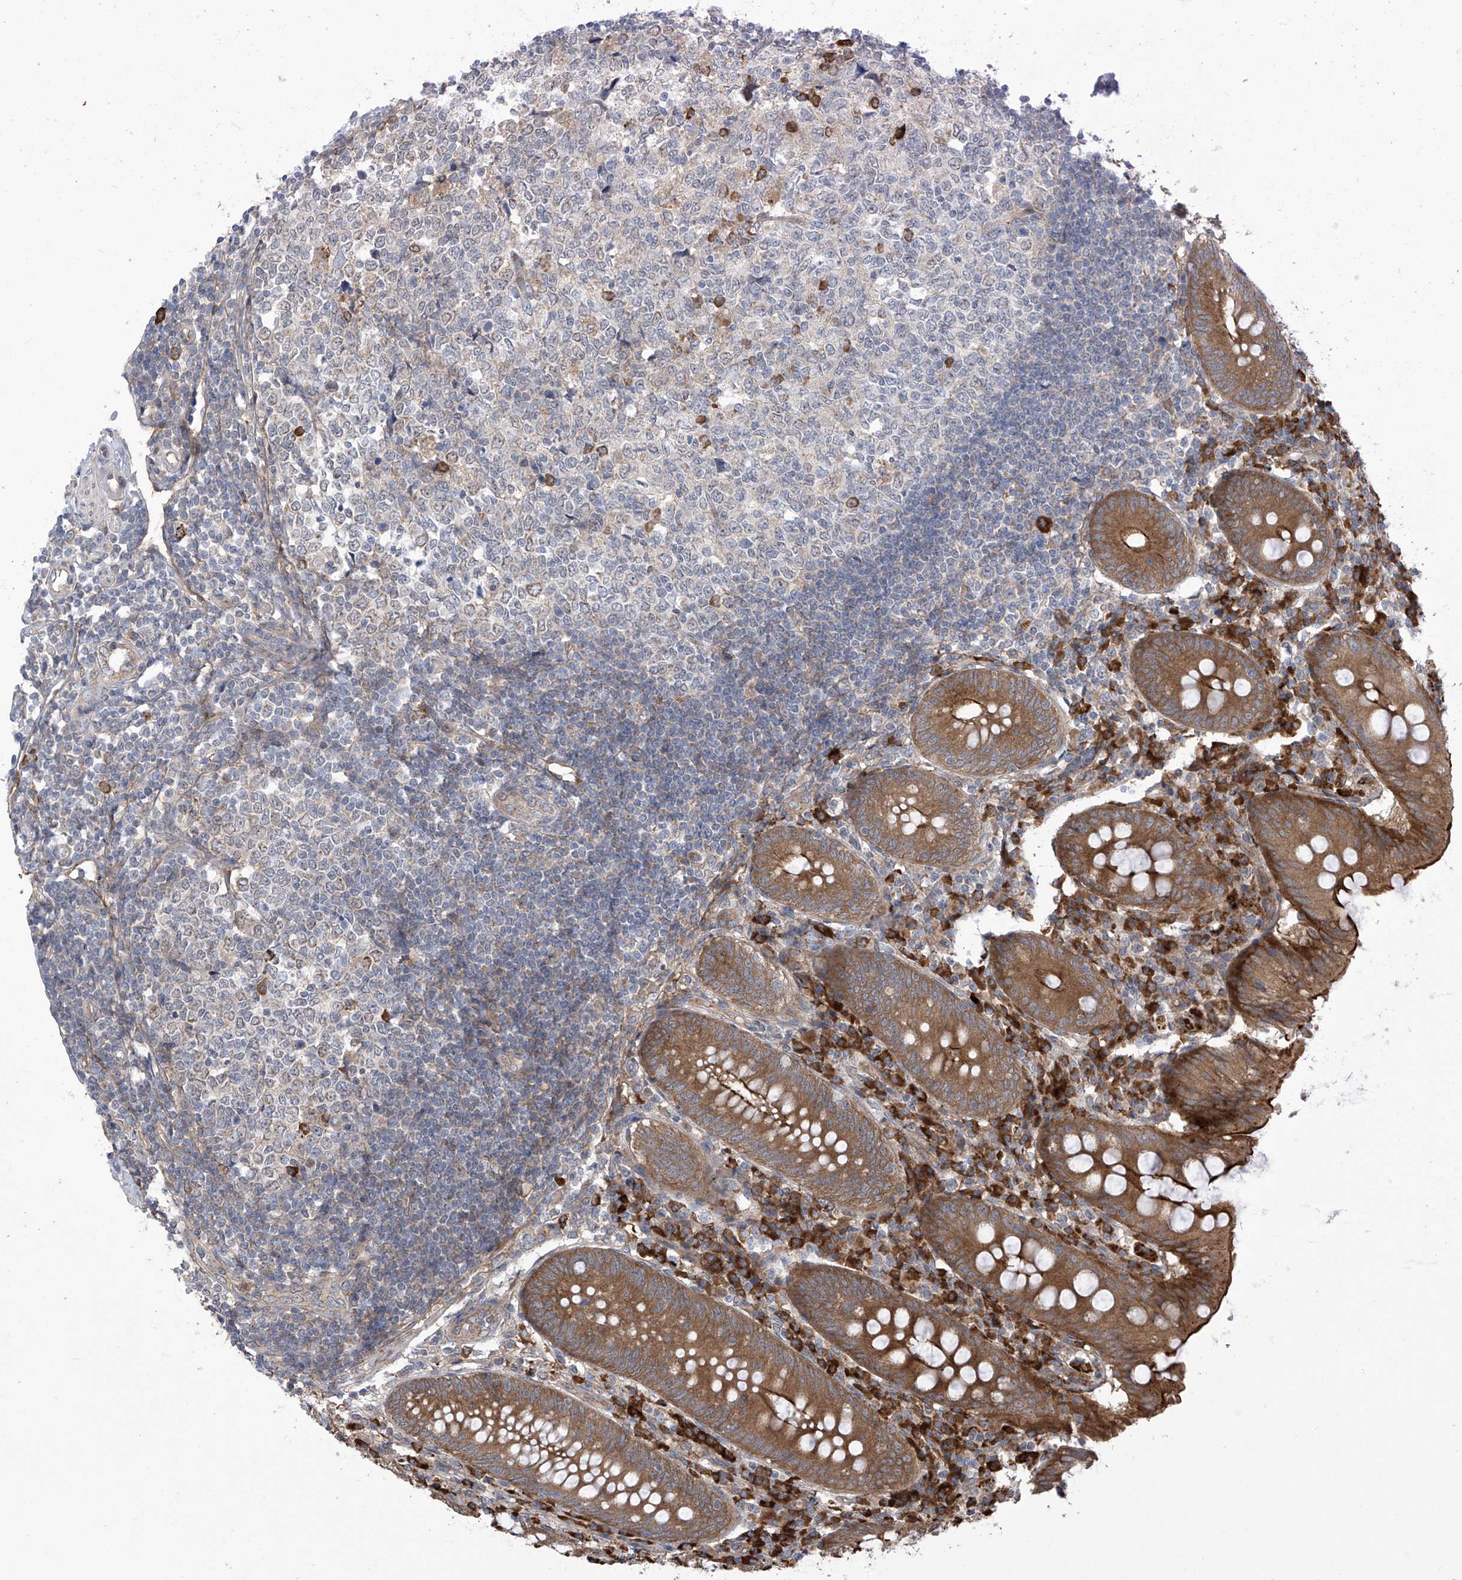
{"staining": {"intensity": "strong", "quantity": ">75%", "location": "cytoplasmic/membranous"}, "tissue": "appendix", "cell_type": "Glandular cells", "image_type": "normal", "snomed": [{"axis": "morphology", "description": "Normal tissue, NOS"}, {"axis": "topography", "description": "Appendix"}], "caption": "Appendix stained for a protein demonstrates strong cytoplasmic/membranous positivity in glandular cells. The protein of interest is shown in brown color, while the nuclei are stained blue.", "gene": "KIAA1522", "patient": {"sex": "female", "age": 54}}